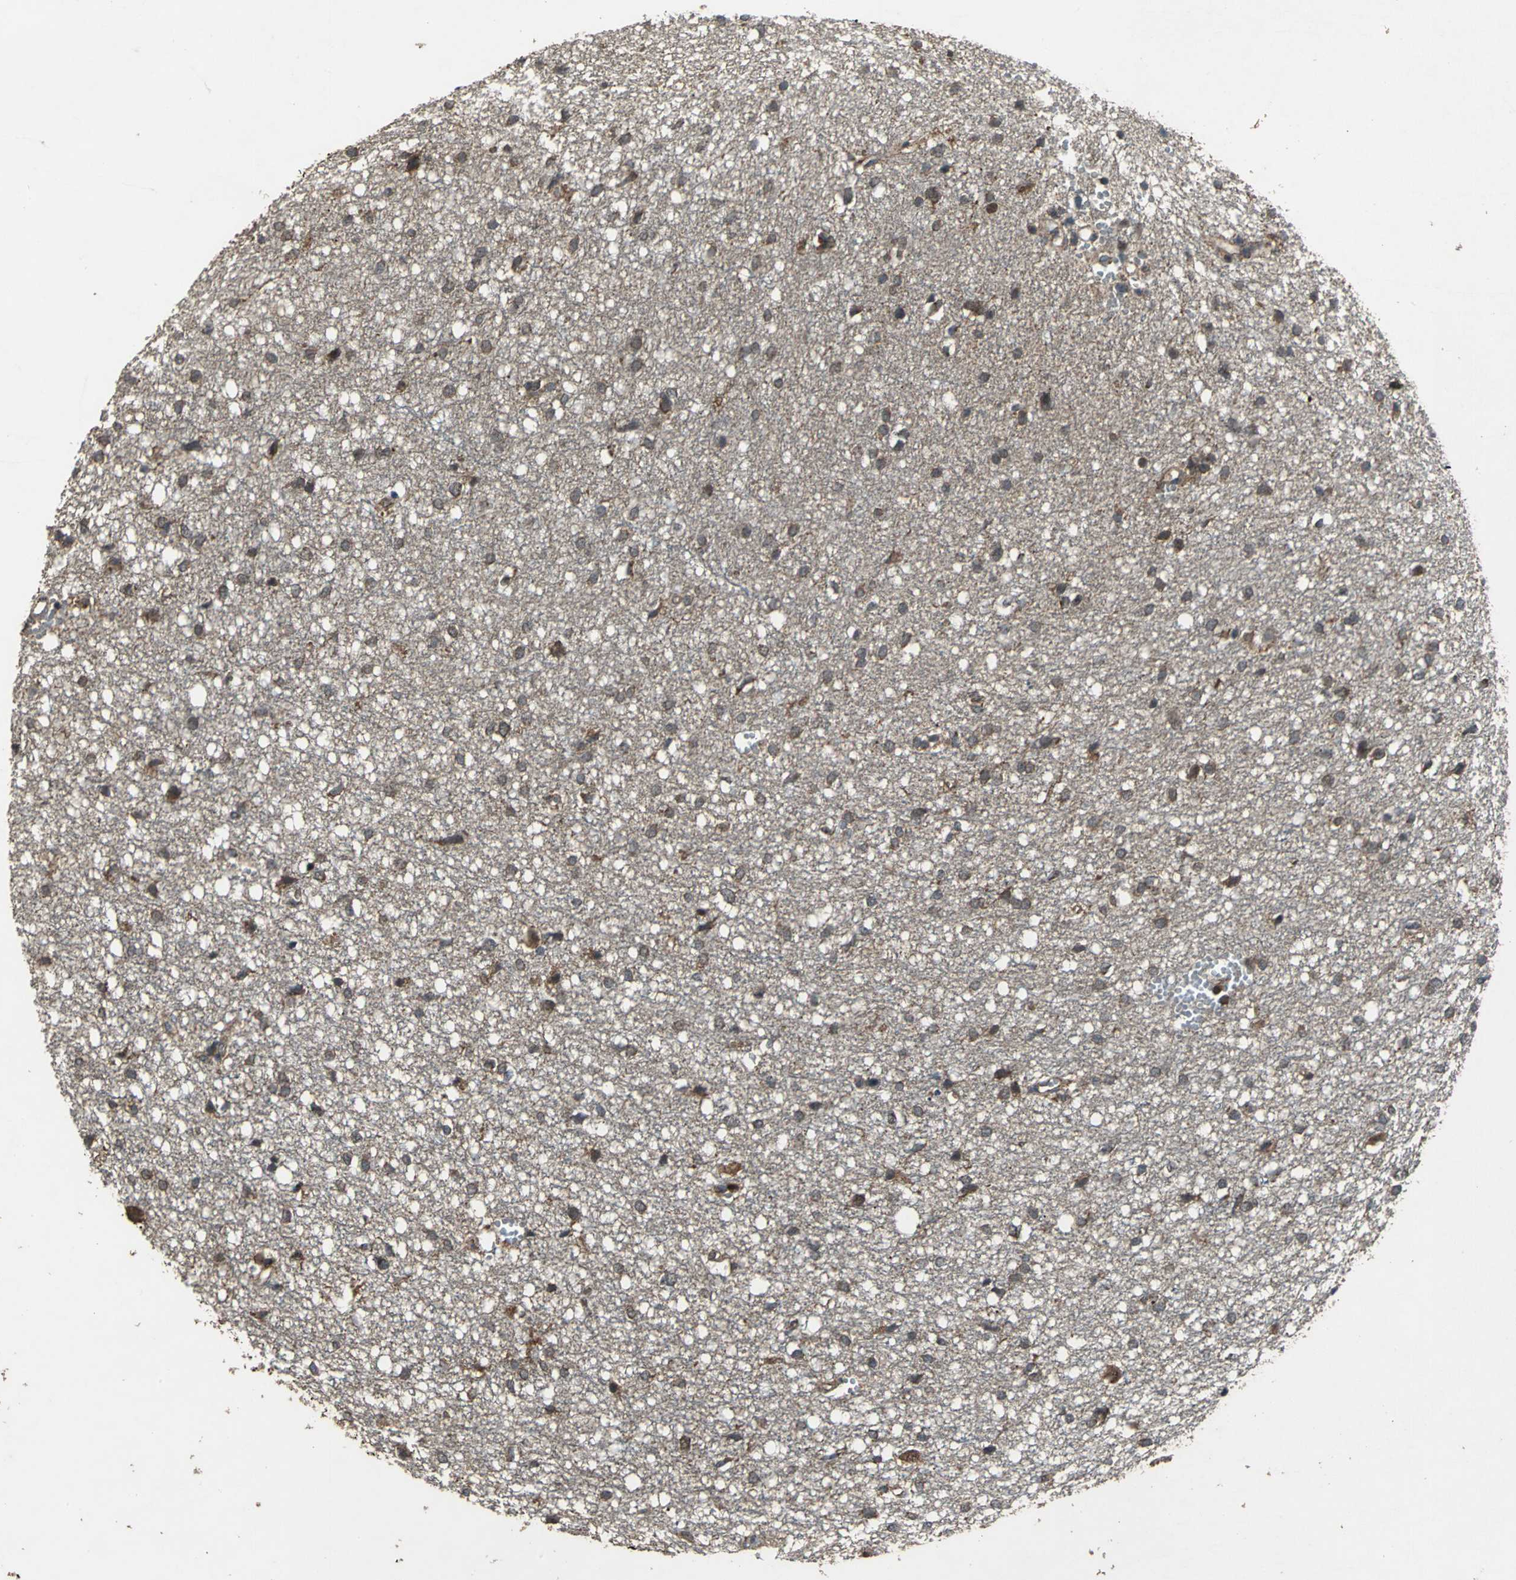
{"staining": {"intensity": "strong", "quantity": ">75%", "location": "cytoplasmic/membranous"}, "tissue": "glioma", "cell_type": "Tumor cells", "image_type": "cancer", "snomed": [{"axis": "morphology", "description": "Glioma, malignant, High grade"}, {"axis": "topography", "description": "Brain"}], "caption": "Protein staining by immunohistochemistry (IHC) demonstrates strong cytoplasmic/membranous expression in about >75% of tumor cells in malignant high-grade glioma.", "gene": "ZNF608", "patient": {"sex": "female", "age": 59}}